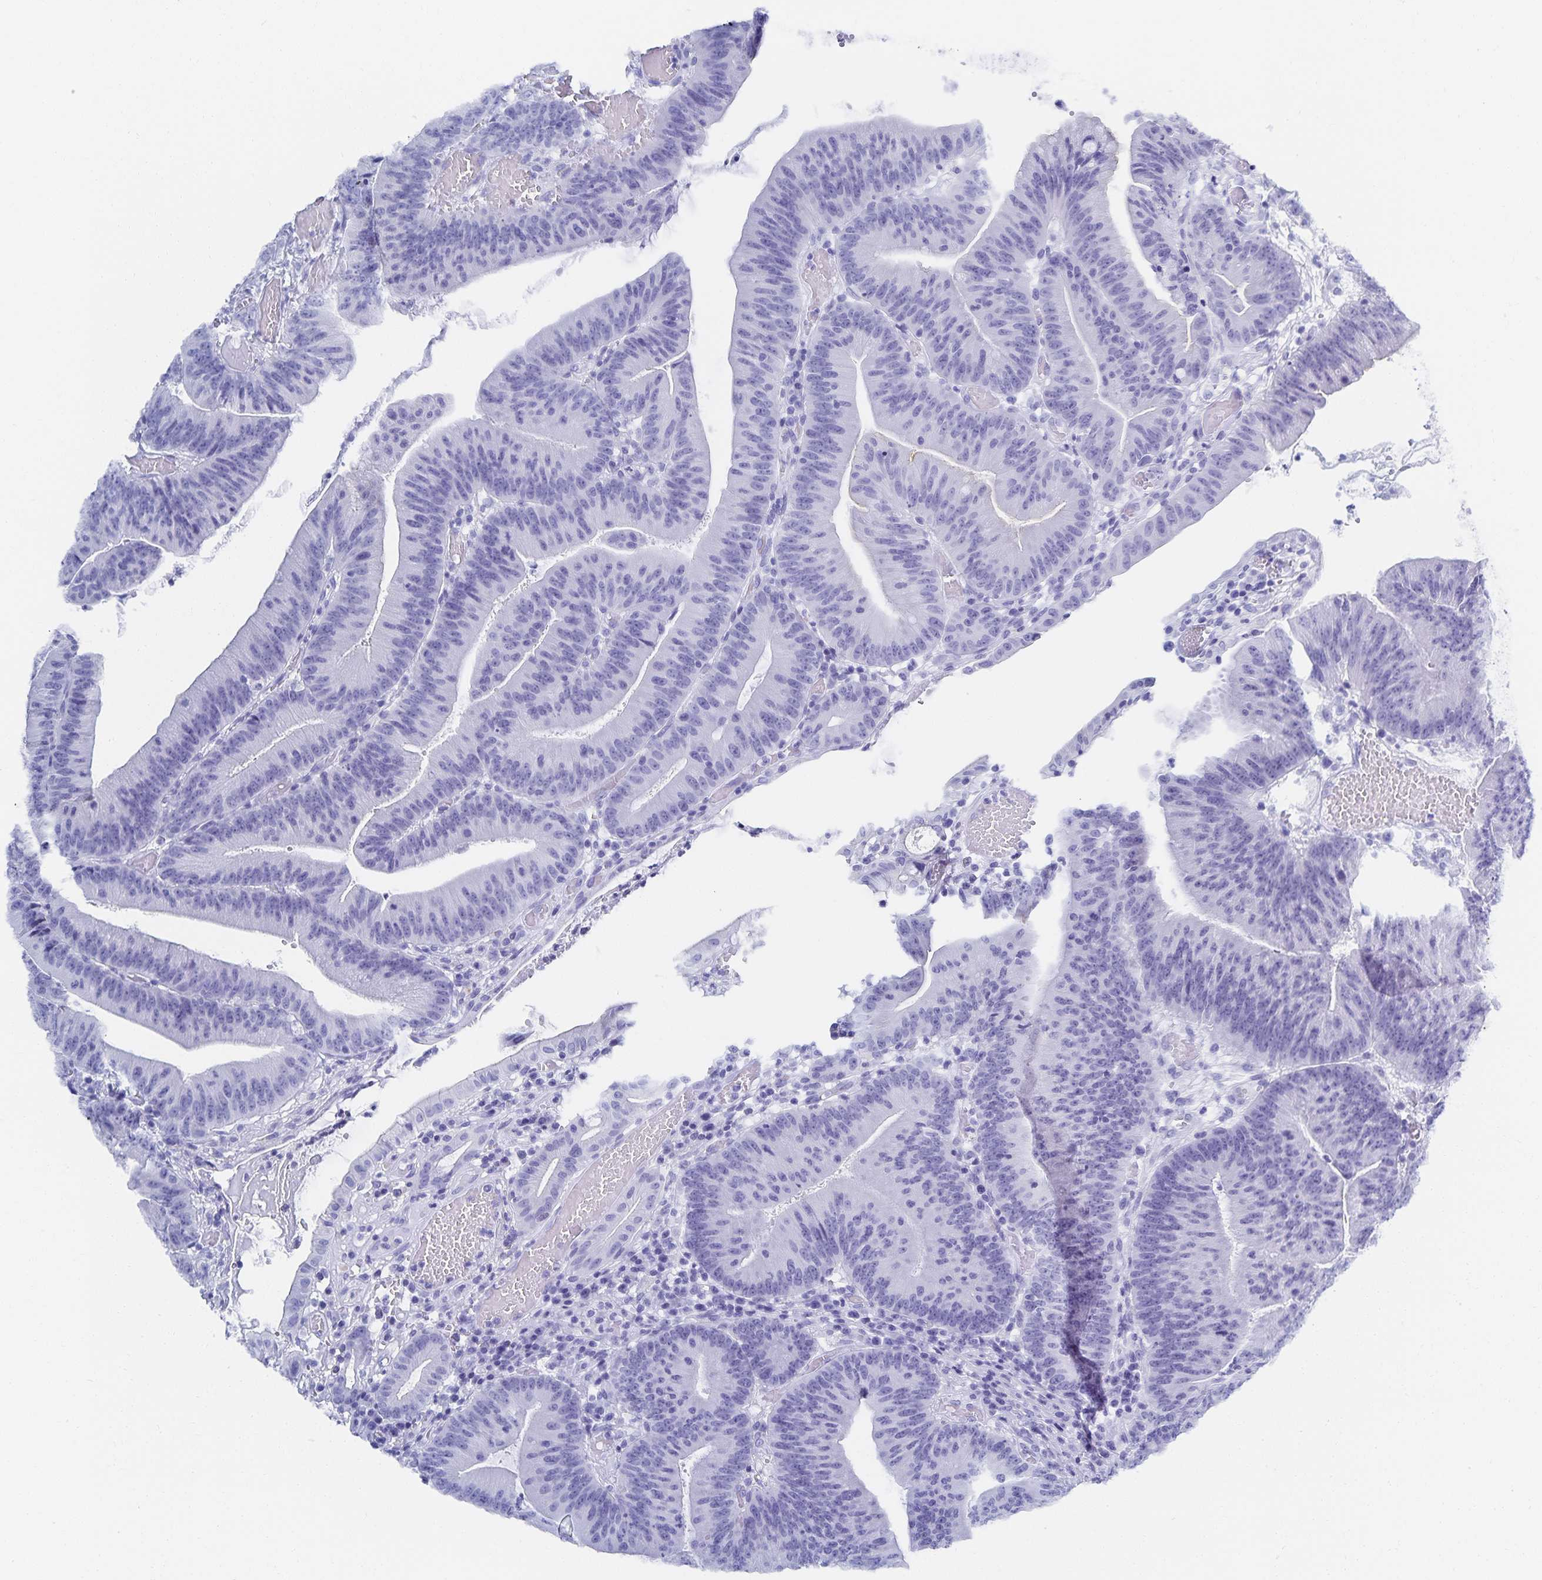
{"staining": {"intensity": "negative", "quantity": "none", "location": "none"}, "tissue": "colorectal cancer", "cell_type": "Tumor cells", "image_type": "cancer", "snomed": [{"axis": "morphology", "description": "Adenocarcinoma, NOS"}, {"axis": "topography", "description": "Colon"}], "caption": "A histopathology image of colorectal cancer (adenocarcinoma) stained for a protein demonstrates no brown staining in tumor cells. Brightfield microscopy of immunohistochemistry stained with DAB (3,3'-diaminobenzidine) (brown) and hematoxylin (blue), captured at high magnification.", "gene": "SNTN", "patient": {"sex": "female", "age": 78}}